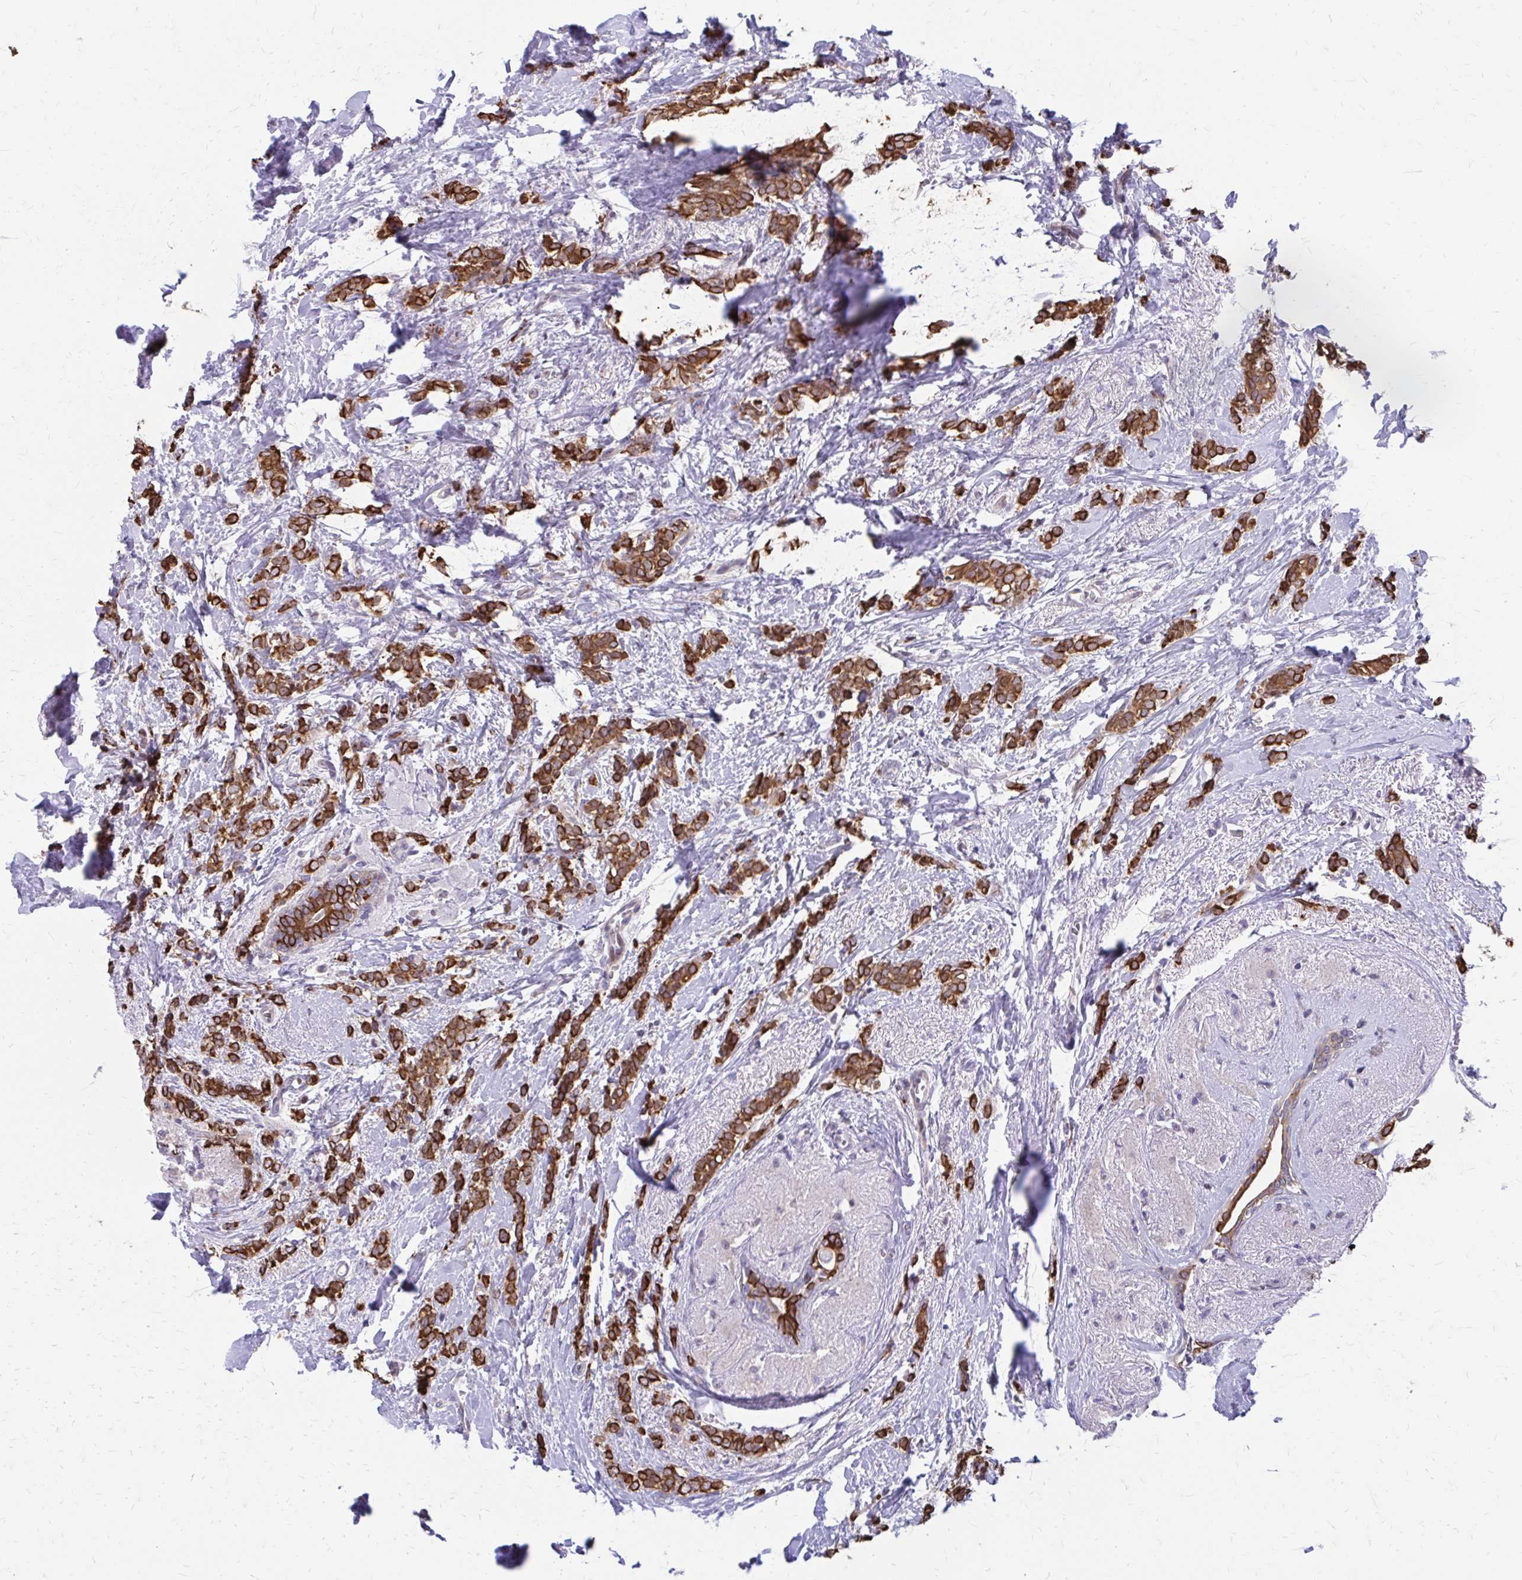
{"staining": {"intensity": "strong", "quantity": ">75%", "location": "cytoplasmic/membranous"}, "tissue": "breast cancer", "cell_type": "Tumor cells", "image_type": "cancer", "snomed": [{"axis": "morphology", "description": "Normal tissue, NOS"}, {"axis": "morphology", "description": "Duct carcinoma"}, {"axis": "topography", "description": "Breast"}], "caption": "DAB (3,3'-diaminobenzidine) immunohistochemical staining of invasive ductal carcinoma (breast) reveals strong cytoplasmic/membranous protein staining in approximately >75% of tumor cells.", "gene": "ANKRD30B", "patient": {"sex": "female", "age": 77}}